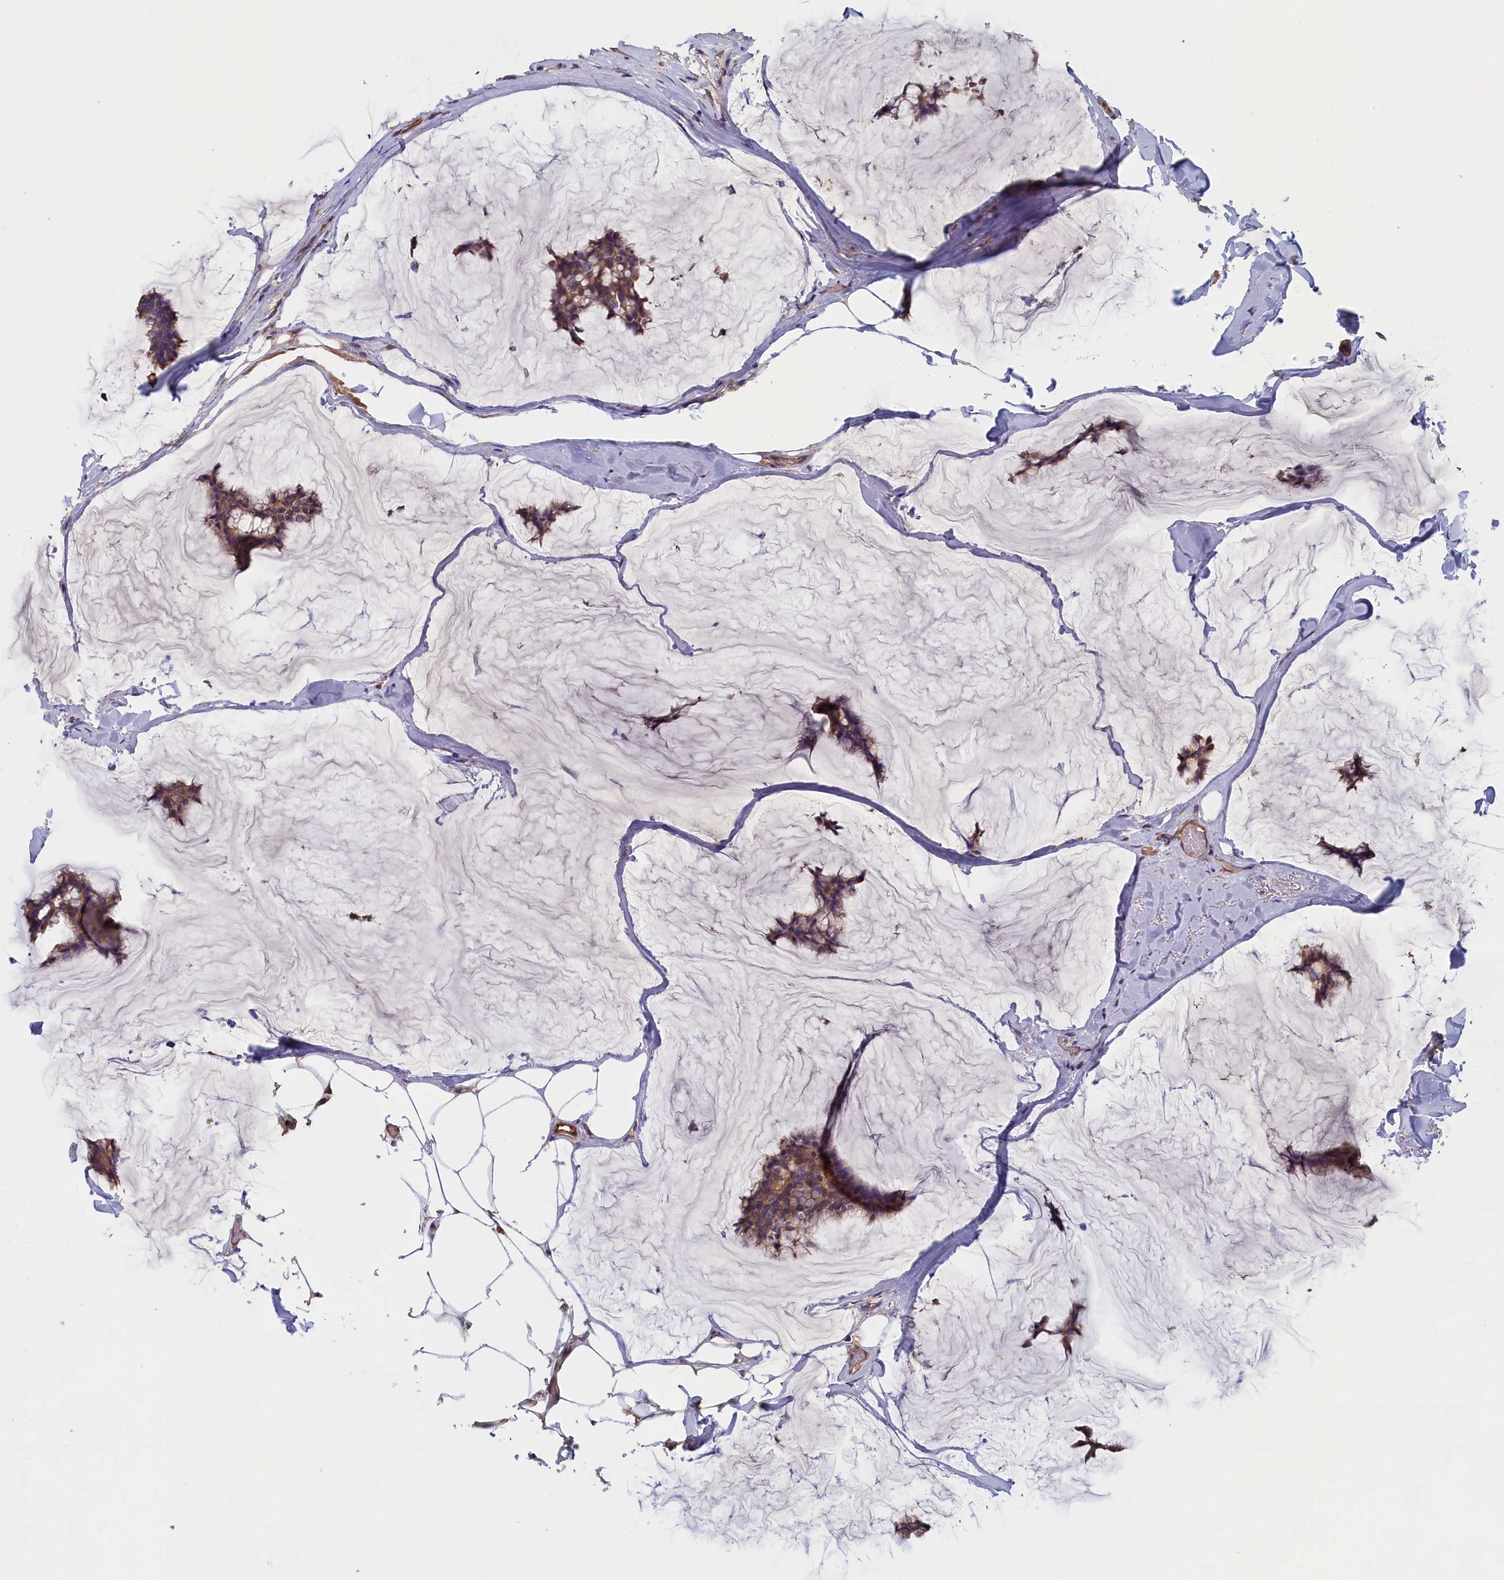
{"staining": {"intensity": "moderate", "quantity": ">75%", "location": "cytoplasmic/membranous"}, "tissue": "breast cancer", "cell_type": "Tumor cells", "image_type": "cancer", "snomed": [{"axis": "morphology", "description": "Duct carcinoma"}, {"axis": "topography", "description": "Breast"}], "caption": "Invasive ductal carcinoma (breast) stained with a protein marker demonstrates moderate staining in tumor cells.", "gene": "ANKRD2", "patient": {"sex": "female", "age": 93}}